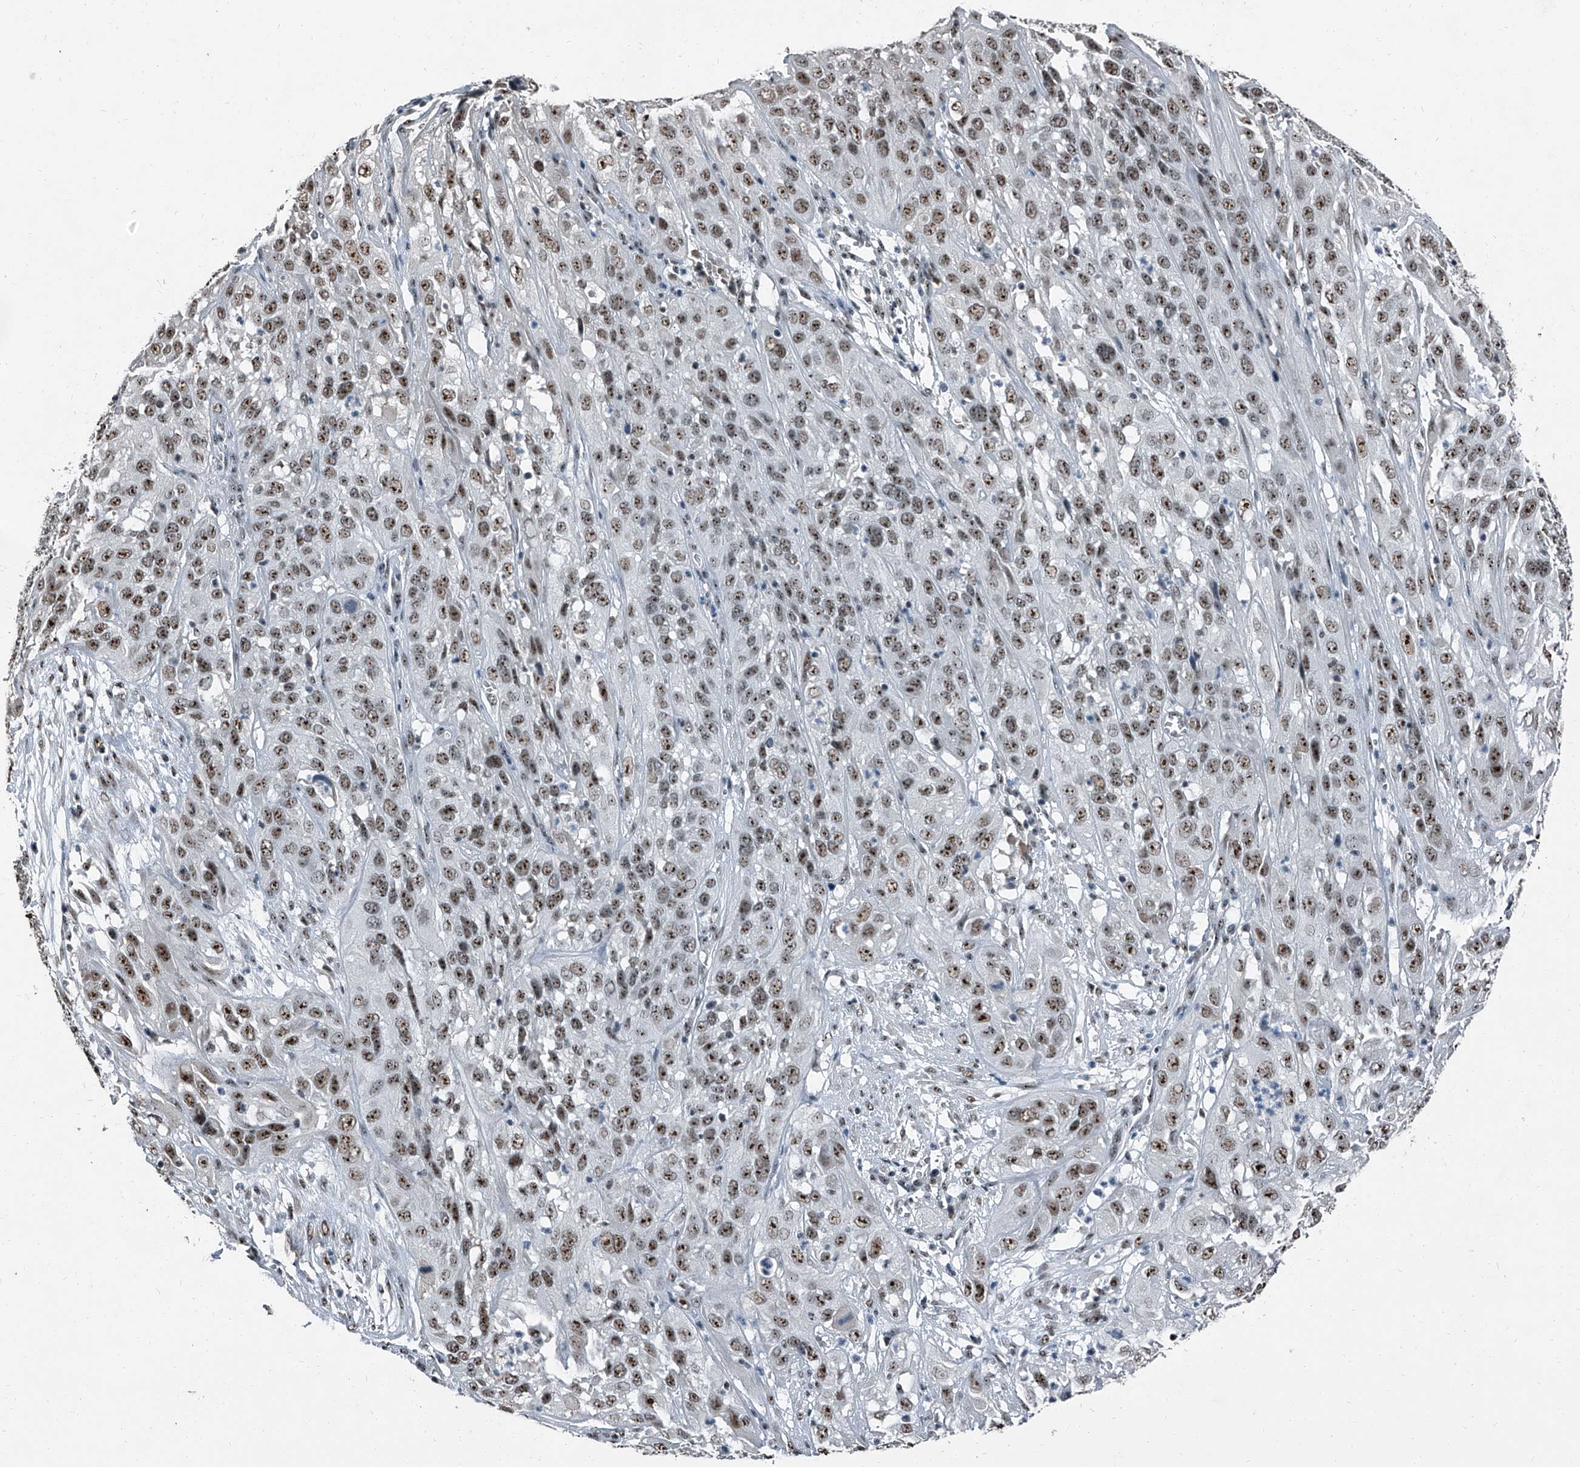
{"staining": {"intensity": "moderate", "quantity": ">75%", "location": "nuclear"}, "tissue": "cervical cancer", "cell_type": "Tumor cells", "image_type": "cancer", "snomed": [{"axis": "morphology", "description": "Squamous cell carcinoma, NOS"}, {"axis": "topography", "description": "Cervix"}], "caption": "The immunohistochemical stain labels moderate nuclear positivity in tumor cells of cervical cancer tissue.", "gene": "TCOF1", "patient": {"sex": "female", "age": 32}}